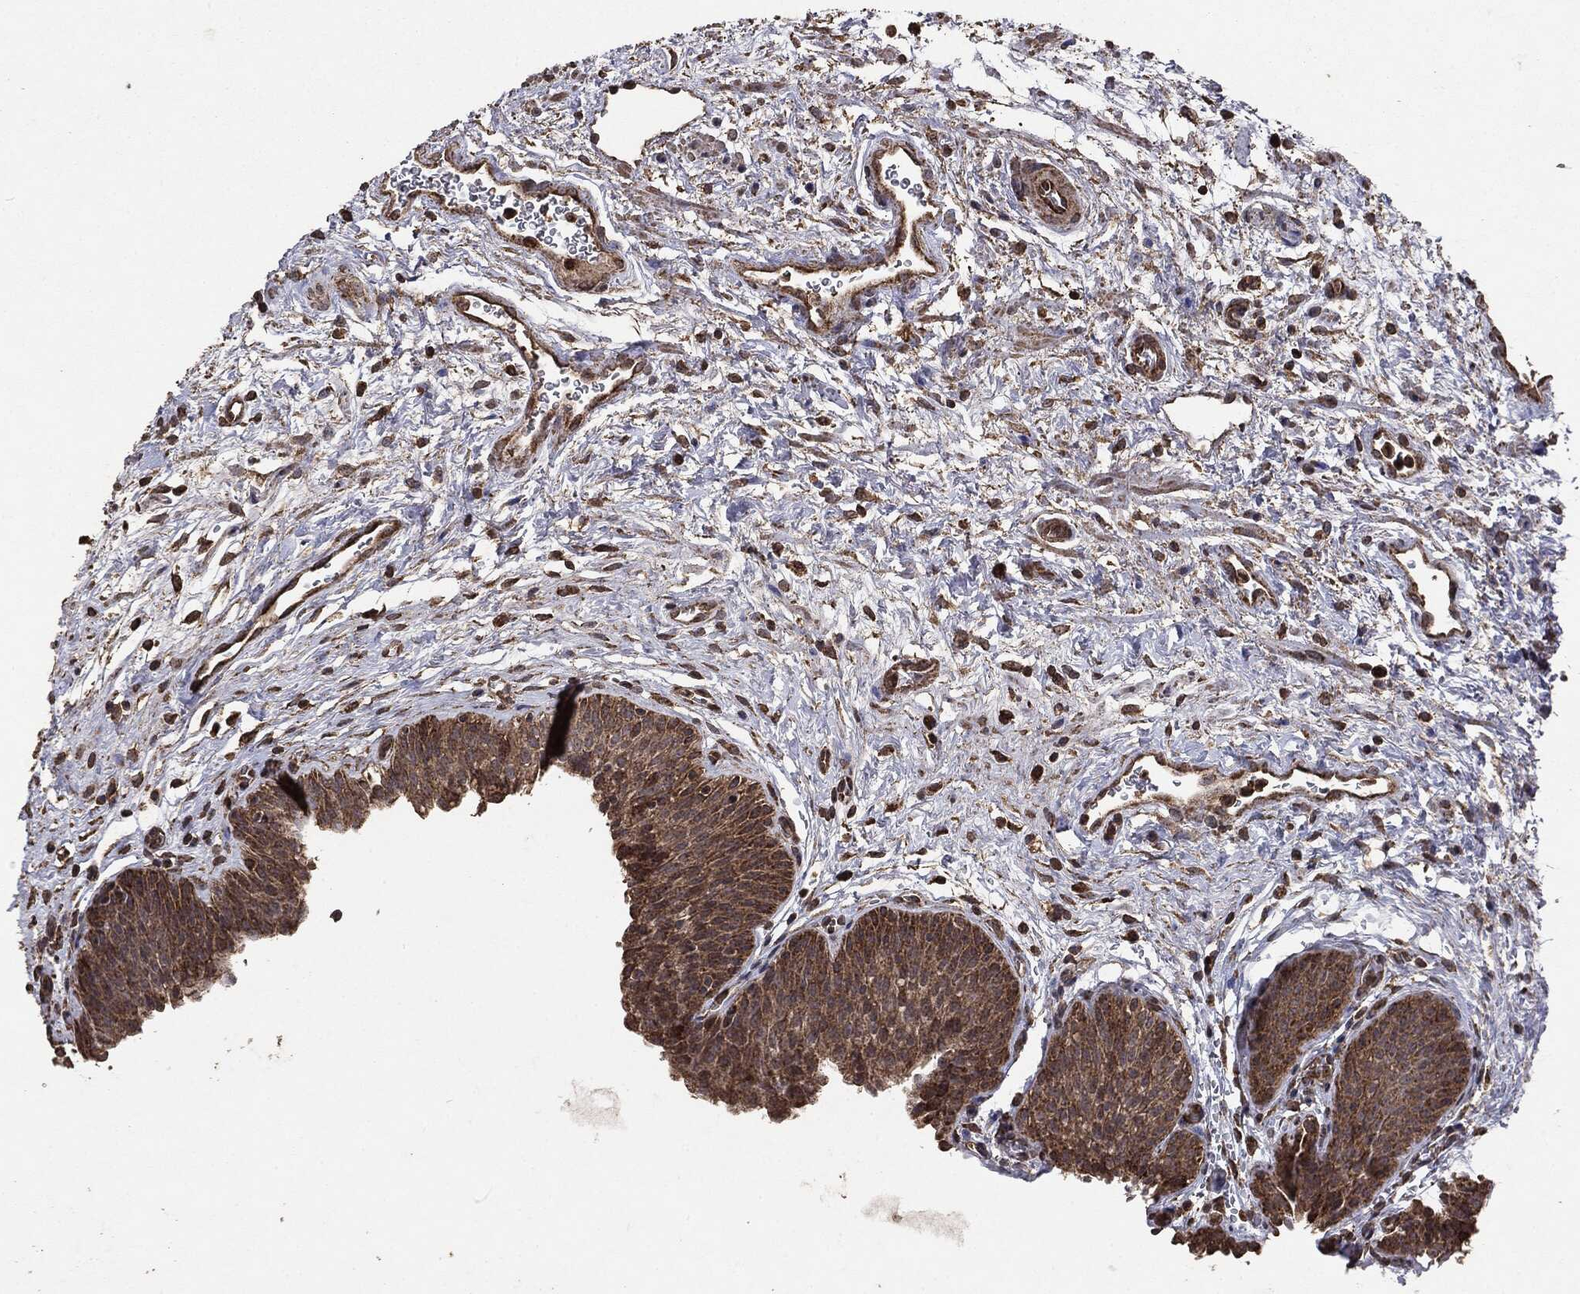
{"staining": {"intensity": "moderate", "quantity": ">75%", "location": "cytoplasmic/membranous"}, "tissue": "urinary bladder", "cell_type": "Urothelial cells", "image_type": "normal", "snomed": [{"axis": "morphology", "description": "Normal tissue, NOS"}, {"axis": "topography", "description": "Urinary bladder"}], "caption": "Moderate cytoplasmic/membranous staining for a protein is seen in about >75% of urothelial cells of benign urinary bladder using immunohistochemistry.", "gene": "MTOR", "patient": {"sex": "male", "age": 37}}